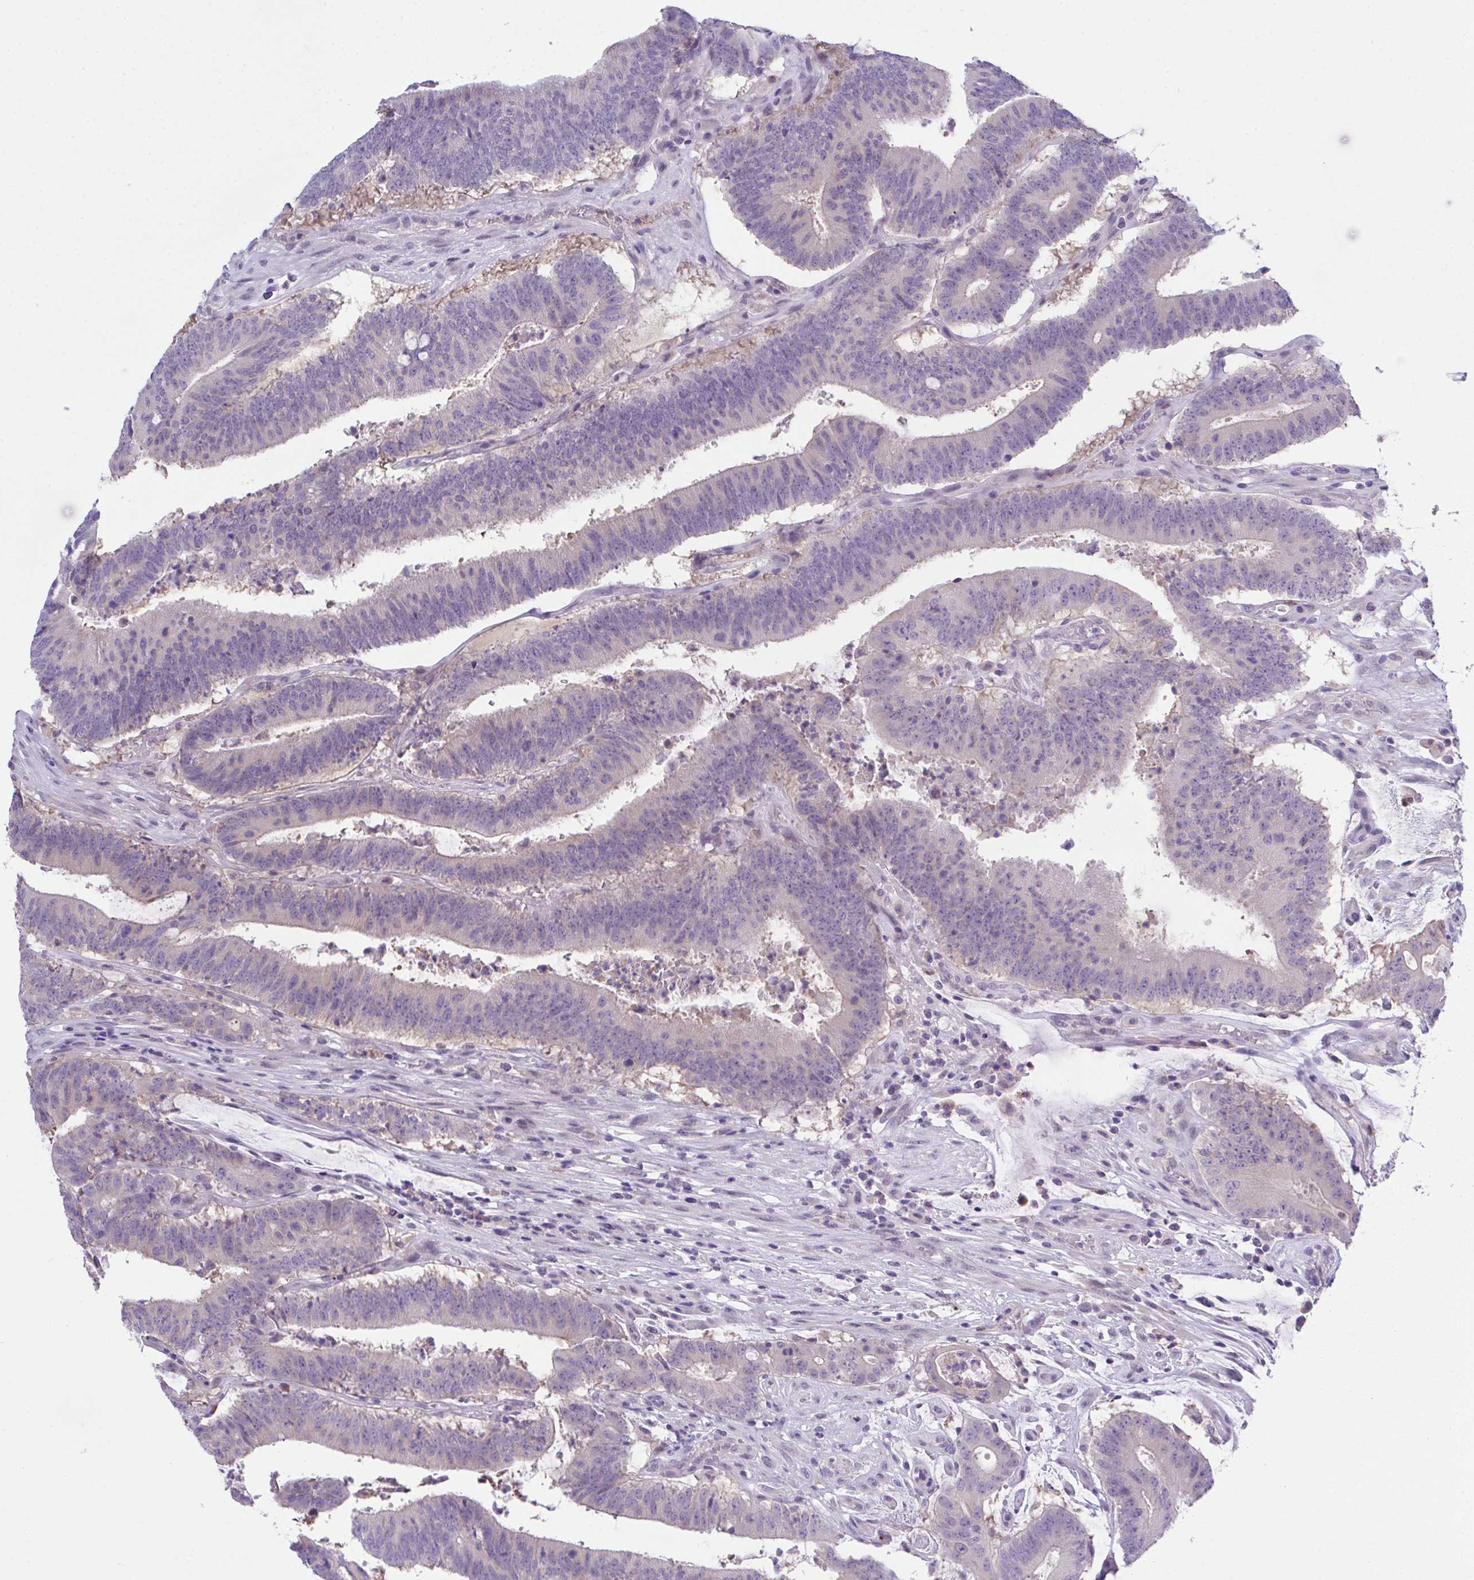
{"staining": {"intensity": "negative", "quantity": "none", "location": "none"}, "tissue": "colorectal cancer", "cell_type": "Tumor cells", "image_type": "cancer", "snomed": [{"axis": "morphology", "description": "Adenocarcinoma, NOS"}, {"axis": "topography", "description": "Colon"}], "caption": "The micrograph reveals no staining of tumor cells in colorectal cancer (adenocarcinoma).", "gene": "HOXB4", "patient": {"sex": "female", "age": 43}}